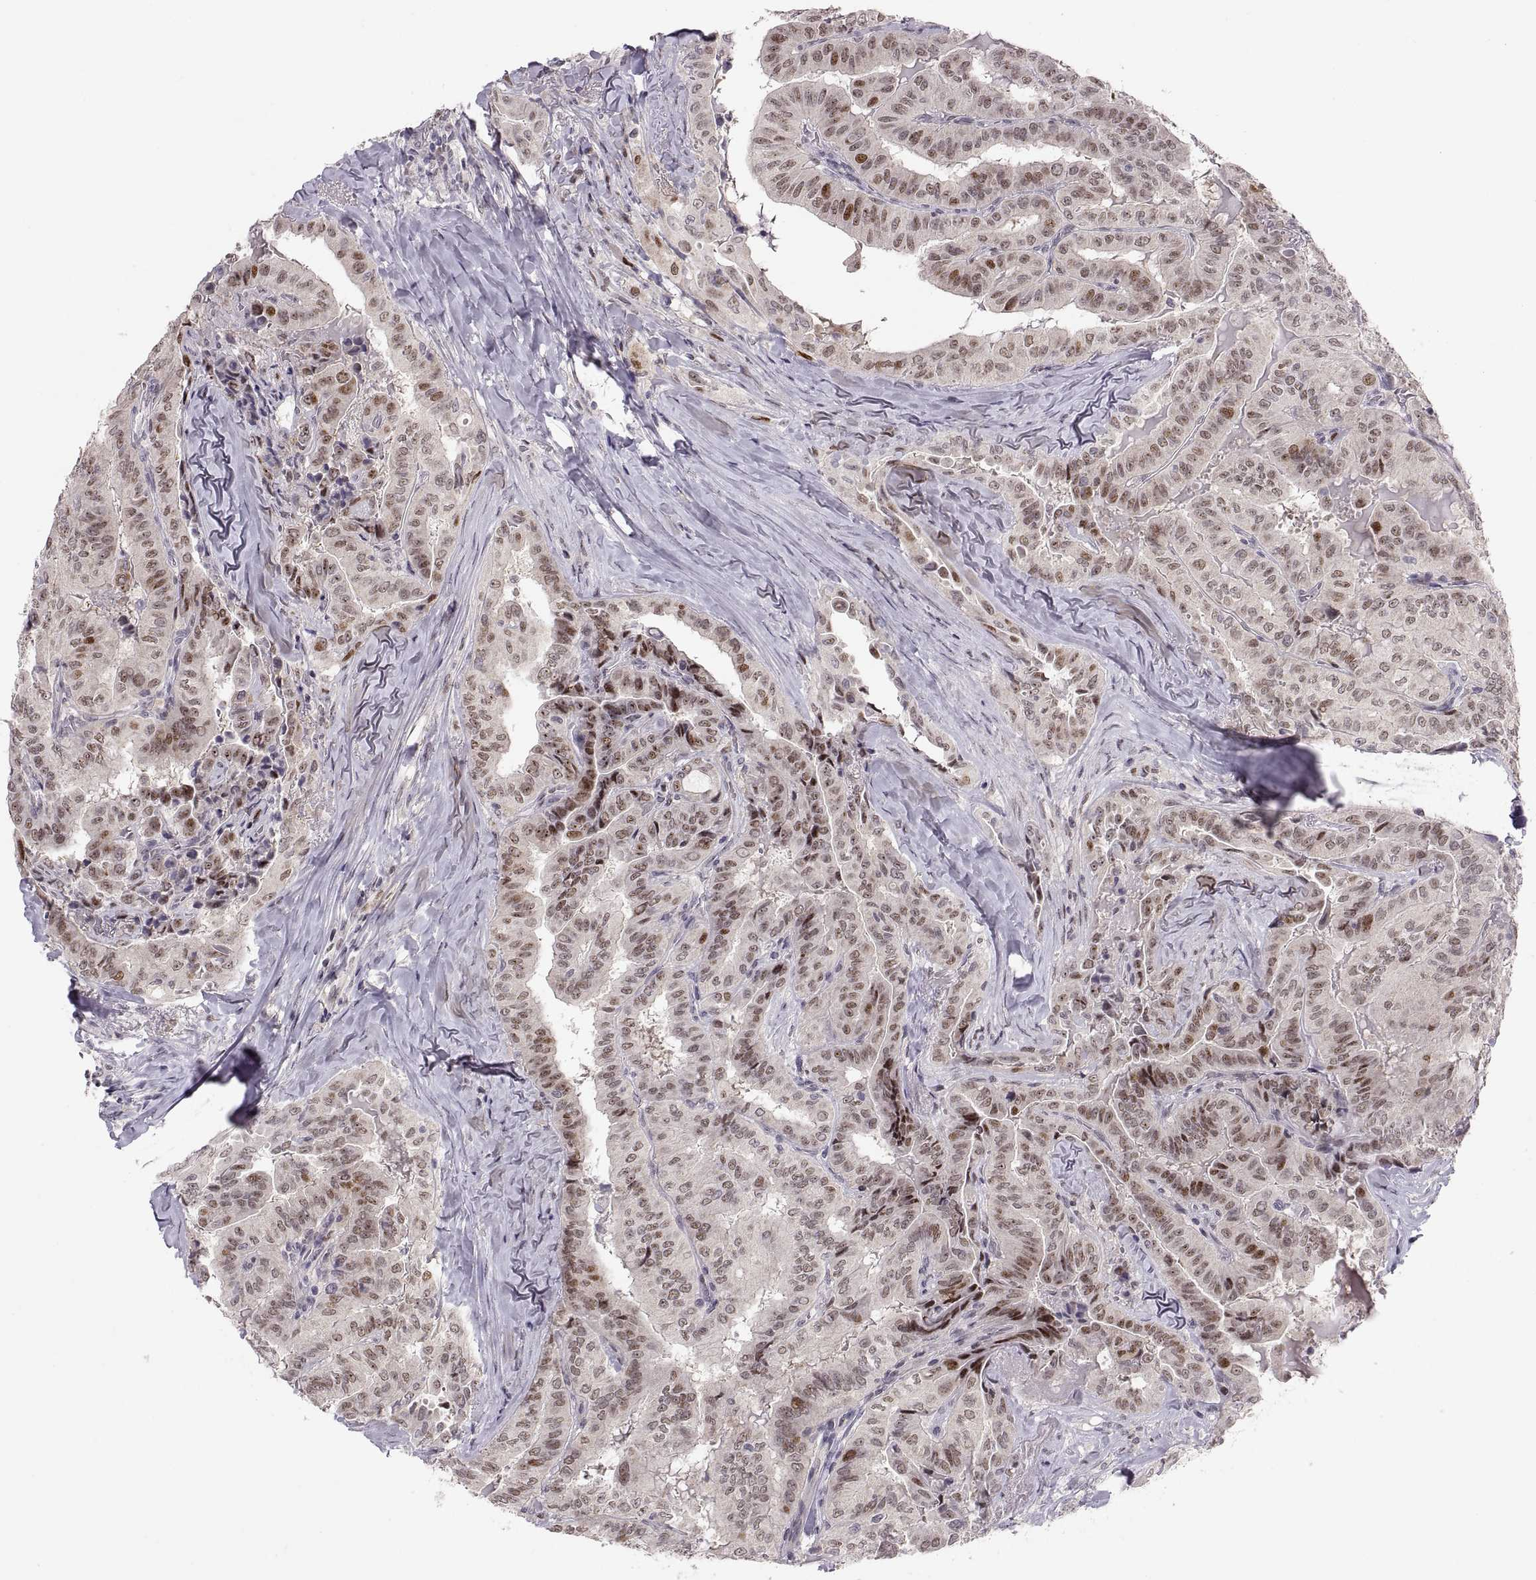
{"staining": {"intensity": "strong", "quantity": "<25%", "location": "nuclear"}, "tissue": "thyroid cancer", "cell_type": "Tumor cells", "image_type": "cancer", "snomed": [{"axis": "morphology", "description": "Papillary adenocarcinoma, NOS"}, {"axis": "topography", "description": "Thyroid gland"}], "caption": "Papillary adenocarcinoma (thyroid) stained with a protein marker demonstrates strong staining in tumor cells.", "gene": "SNAI1", "patient": {"sex": "female", "age": 68}}